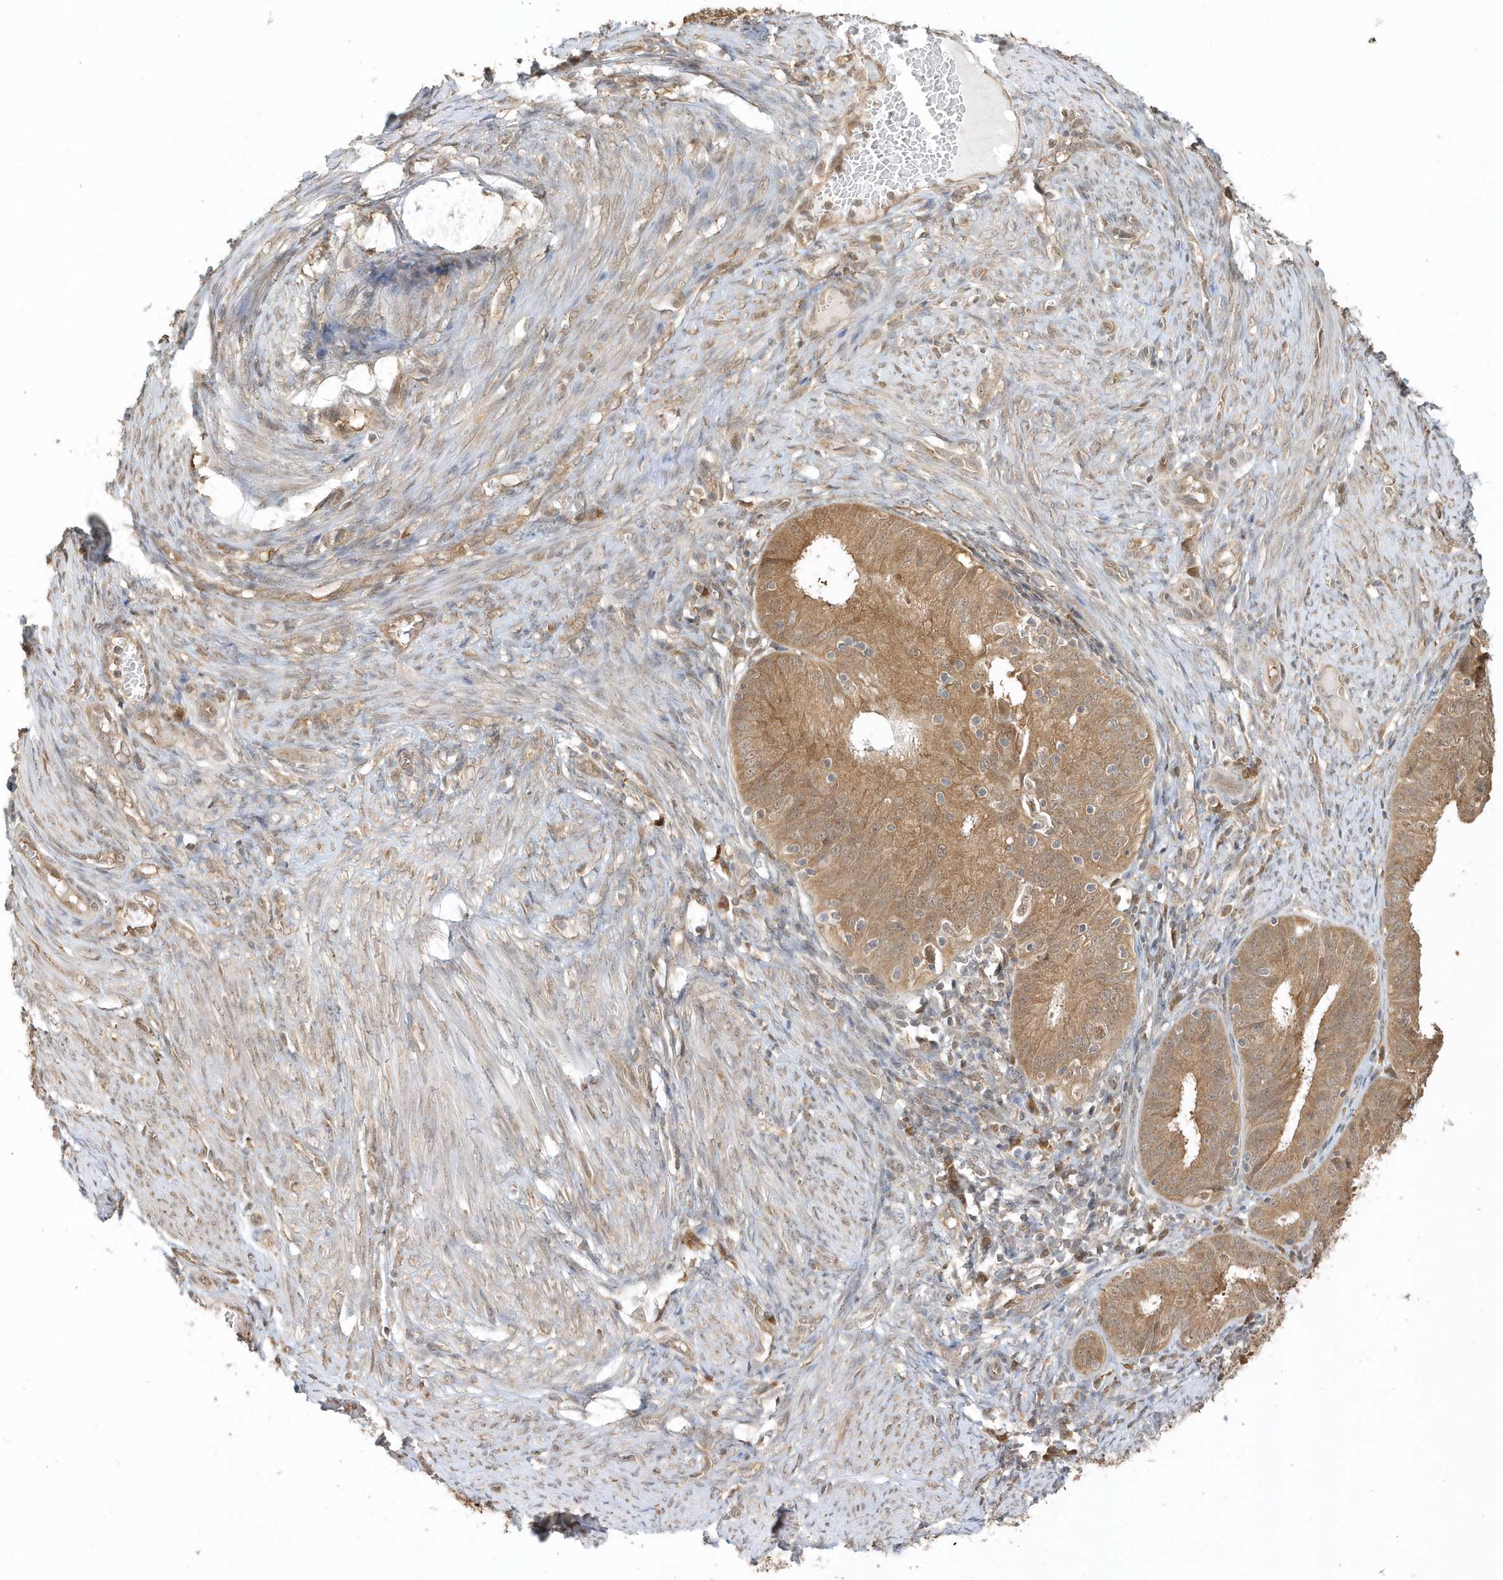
{"staining": {"intensity": "moderate", "quantity": ">75%", "location": "cytoplasmic/membranous"}, "tissue": "endometrial cancer", "cell_type": "Tumor cells", "image_type": "cancer", "snomed": [{"axis": "morphology", "description": "Adenocarcinoma, NOS"}, {"axis": "topography", "description": "Endometrium"}], "caption": "This is an image of immunohistochemistry (IHC) staining of adenocarcinoma (endometrial), which shows moderate positivity in the cytoplasmic/membranous of tumor cells.", "gene": "PSMD6", "patient": {"sex": "female", "age": 51}}